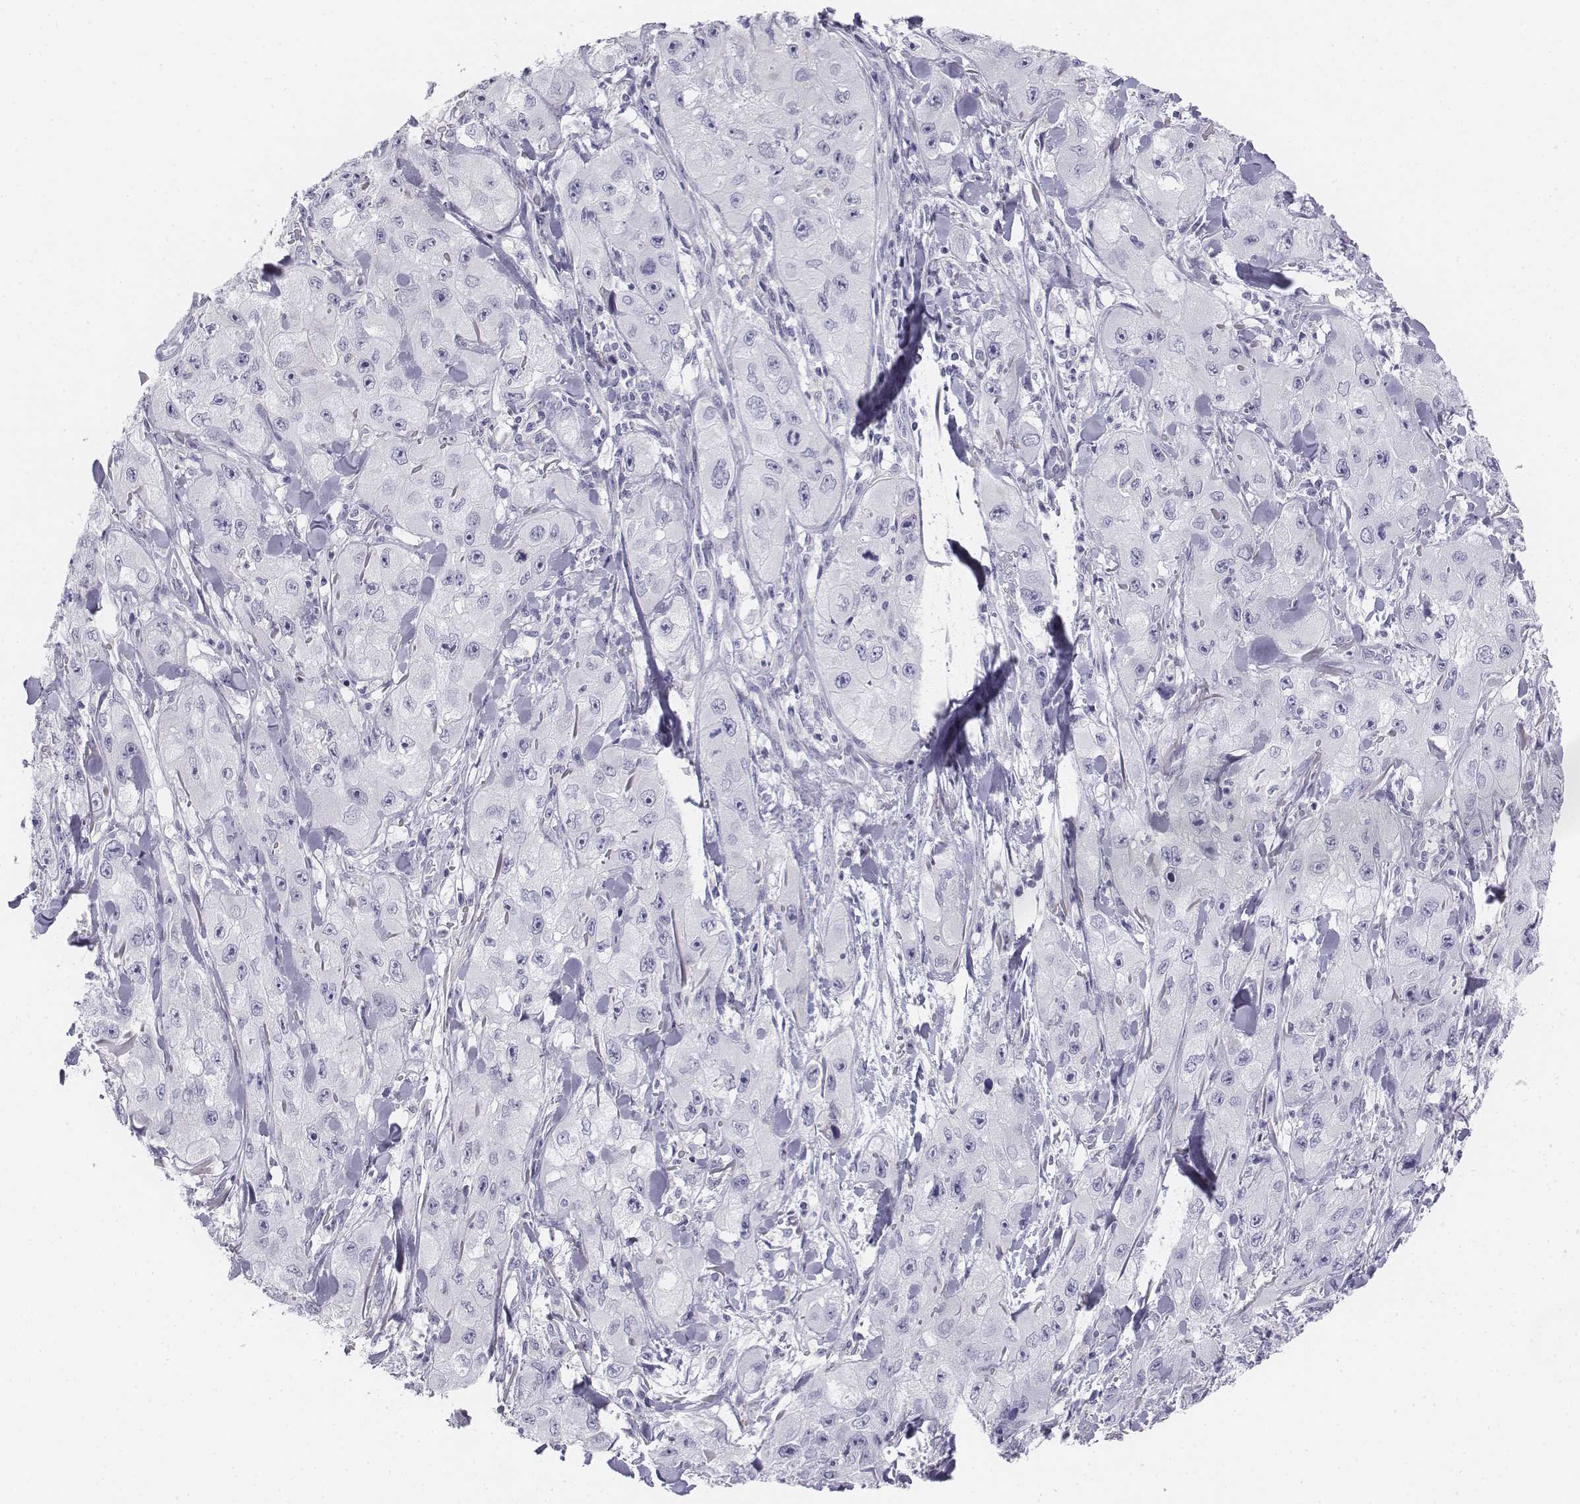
{"staining": {"intensity": "negative", "quantity": "none", "location": "none"}, "tissue": "skin cancer", "cell_type": "Tumor cells", "image_type": "cancer", "snomed": [{"axis": "morphology", "description": "Squamous cell carcinoma, NOS"}, {"axis": "topography", "description": "Skin"}, {"axis": "topography", "description": "Subcutis"}], "caption": "This is a micrograph of immunohistochemistry staining of skin squamous cell carcinoma, which shows no positivity in tumor cells.", "gene": "TH", "patient": {"sex": "male", "age": 73}}